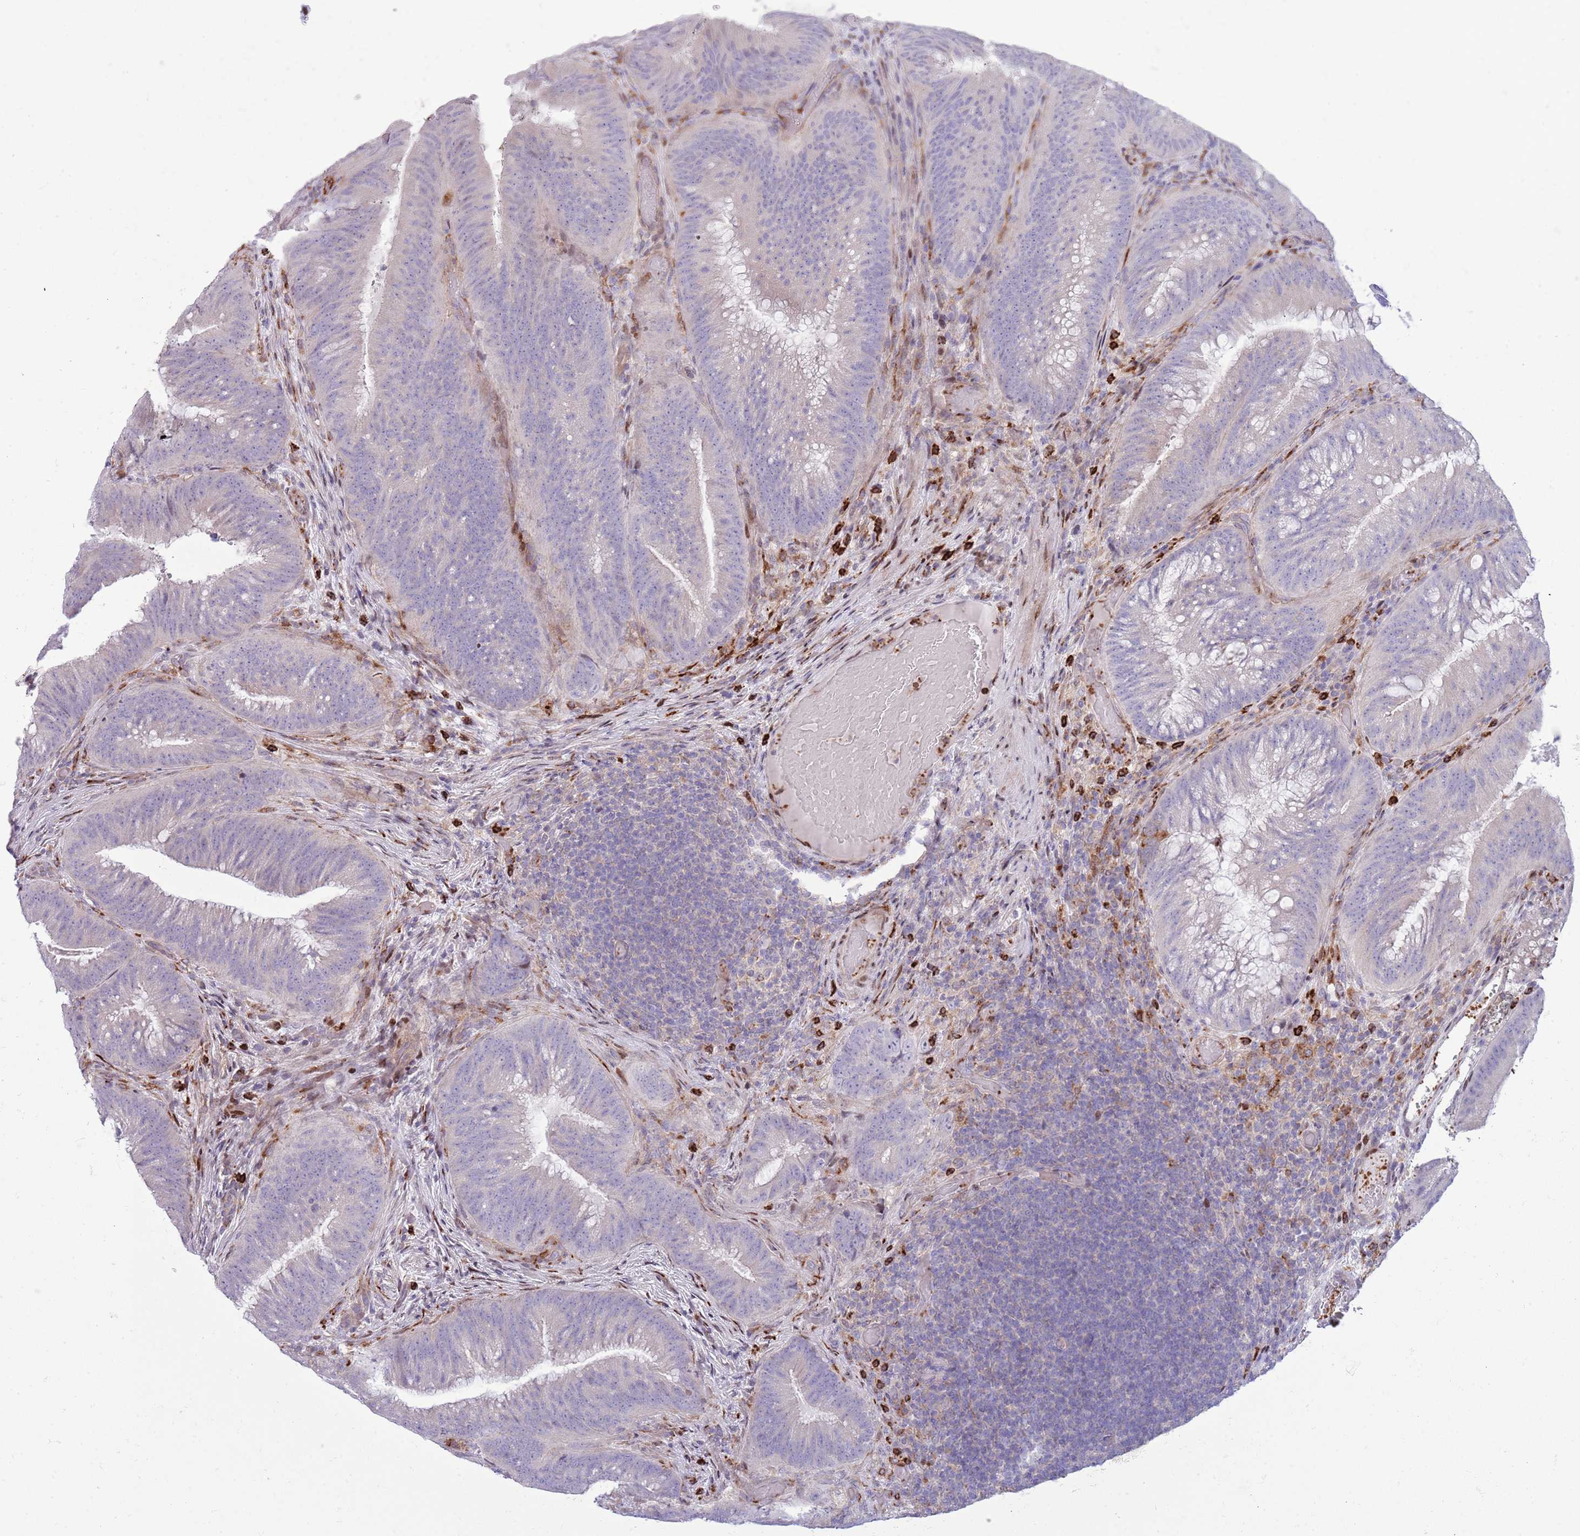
{"staining": {"intensity": "negative", "quantity": "none", "location": "none"}, "tissue": "colorectal cancer", "cell_type": "Tumor cells", "image_type": "cancer", "snomed": [{"axis": "morphology", "description": "Adenocarcinoma, NOS"}, {"axis": "topography", "description": "Colon"}], "caption": "This is a micrograph of immunohistochemistry (IHC) staining of colorectal cancer (adenocarcinoma), which shows no expression in tumor cells.", "gene": "ANO8", "patient": {"sex": "female", "age": 43}}